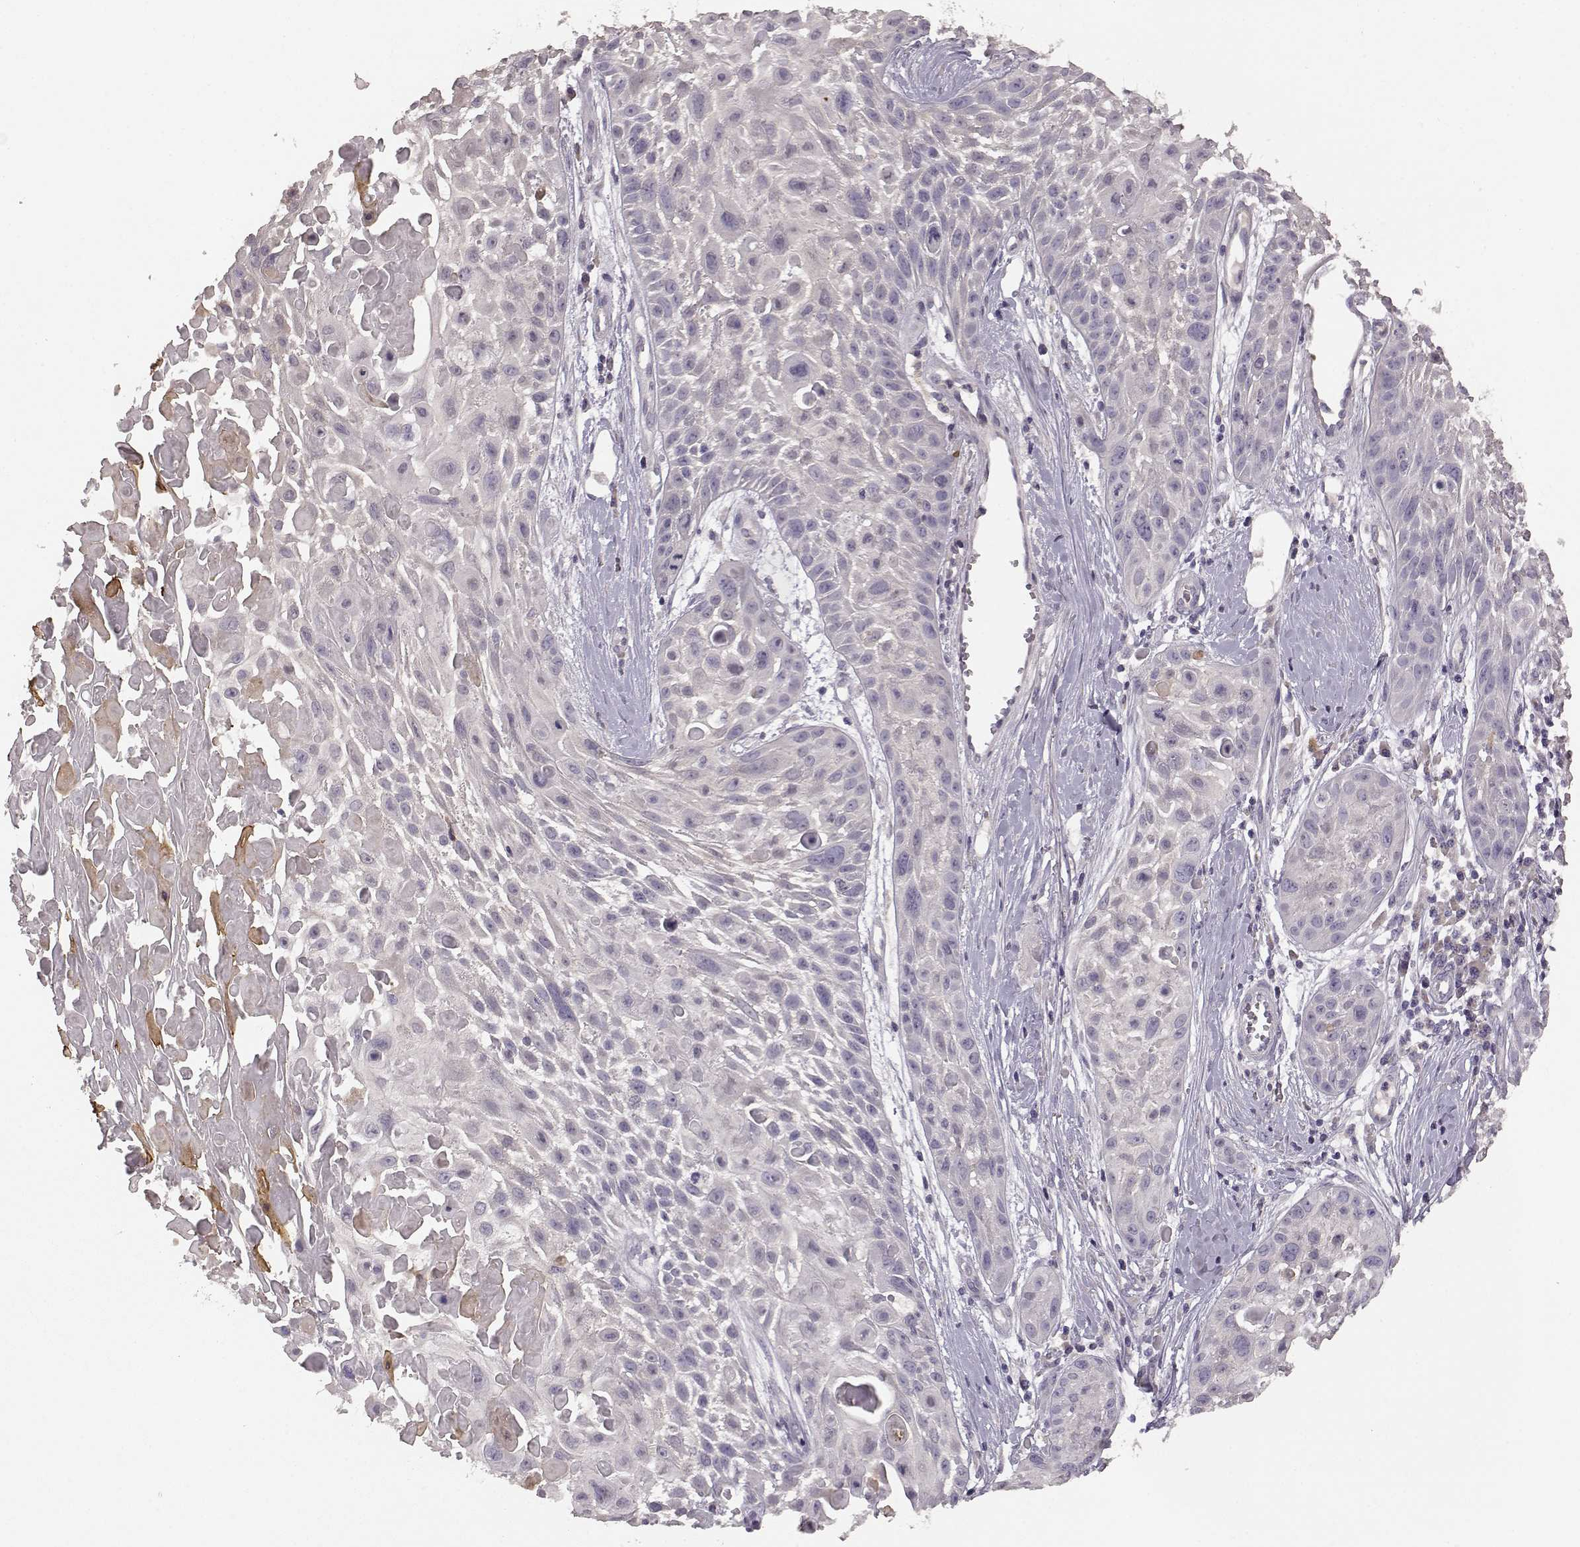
{"staining": {"intensity": "negative", "quantity": "none", "location": "none"}, "tissue": "skin cancer", "cell_type": "Tumor cells", "image_type": "cancer", "snomed": [{"axis": "morphology", "description": "Squamous cell carcinoma, NOS"}, {"axis": "topography", "description": "Skin"}, {"axis": "topography", "description": "Anal"}], "caption": "Skin squamous cell carcinoma stained for a protein using IHC exhibits no positivity tumor cells.", "gene": "GHR", "patient": {"sex": "female", "age": 75}}